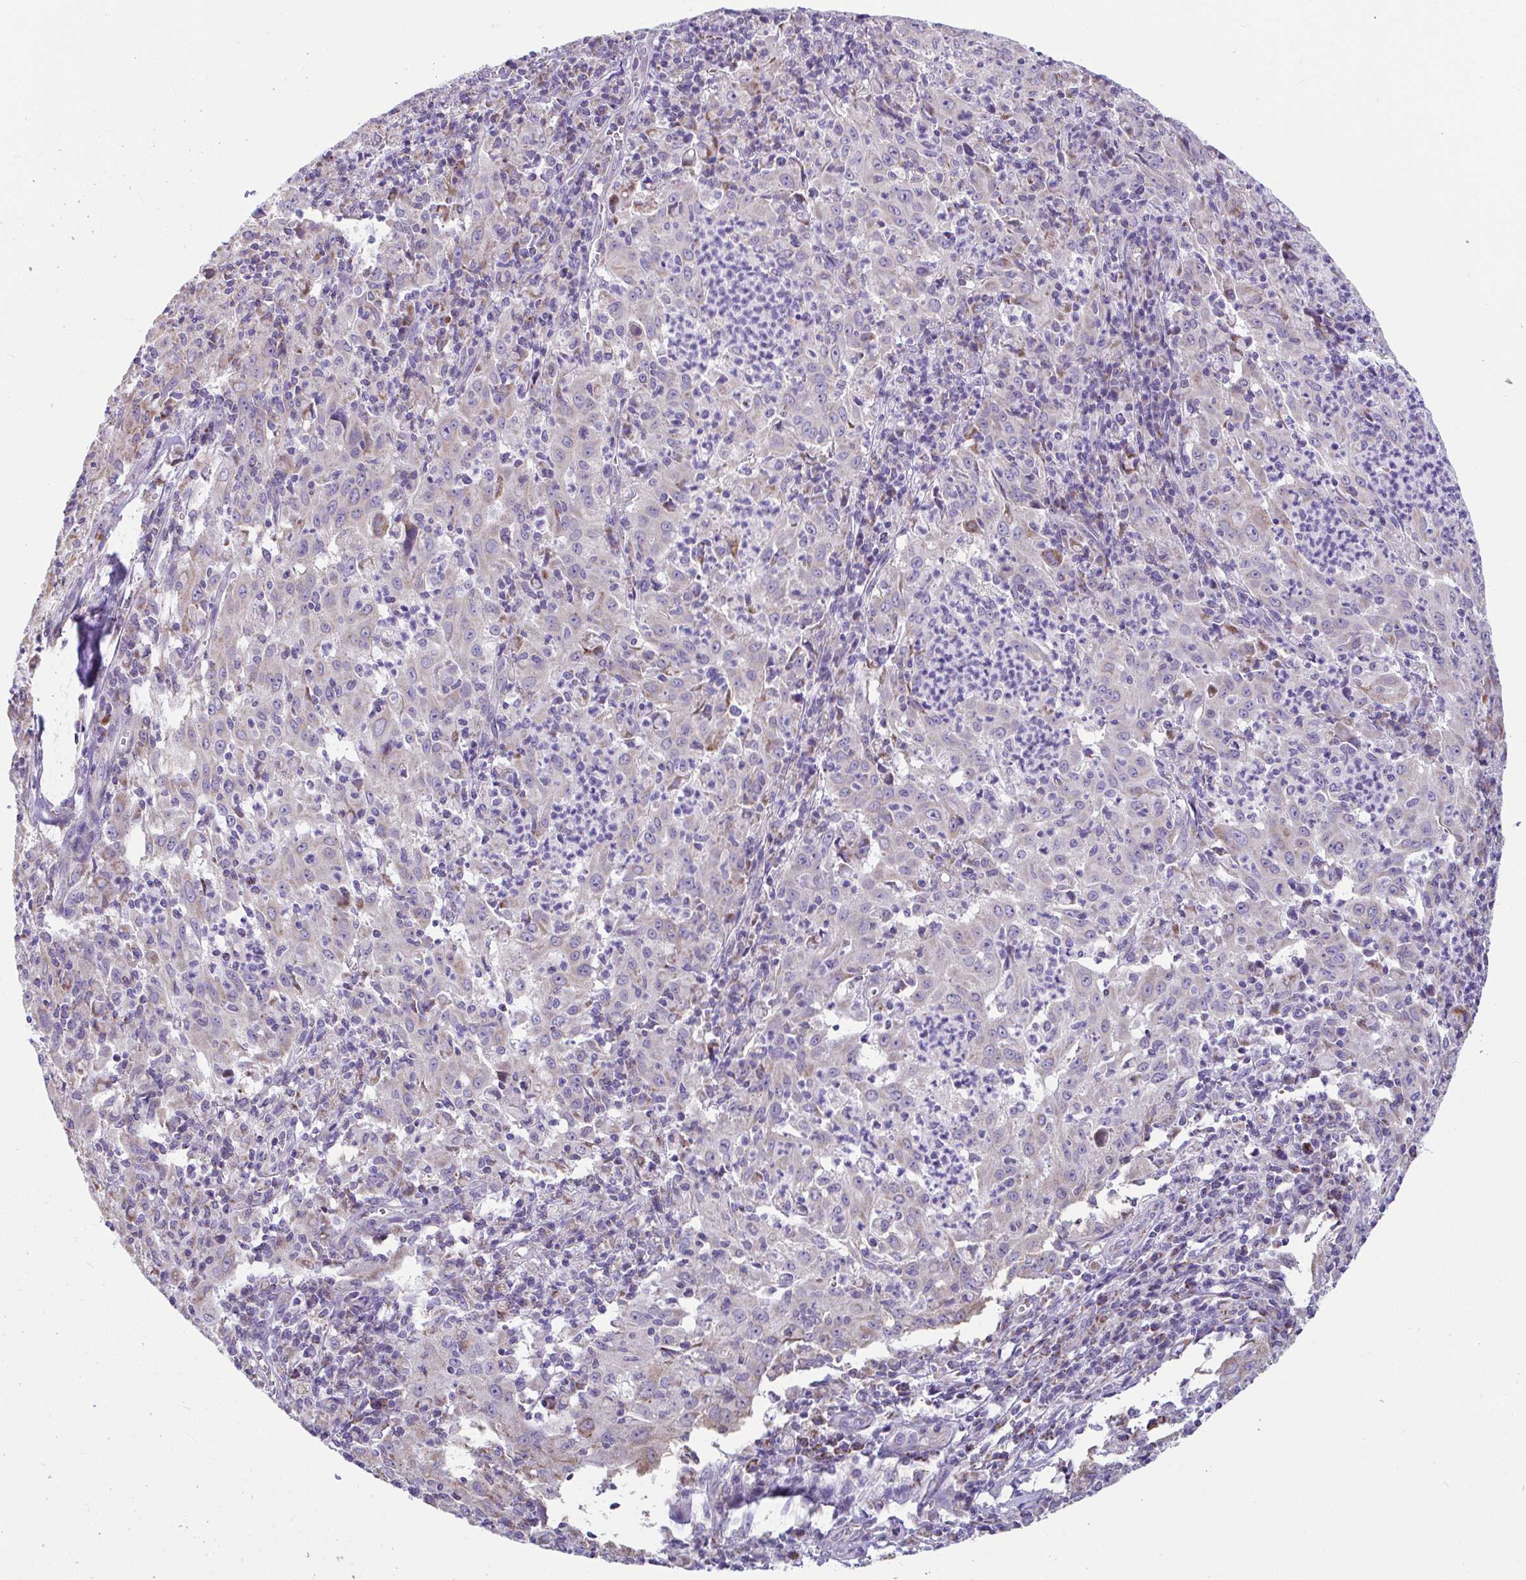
{"staining": {"intensity": "weak", "quantity": "<25%", "location": "cytoplasmic/membranous"}, "tissue": "pancreatic cancer", "cell_type": "Tumor cells", "image_type": "cancer", "snomed": [{"axis": "morphology", "description": "Adenocarcinoma, NOS"}, {"axis": "topography", "description": "Pancreas"}], "caption": "Tumor cells show no significant staining in pancreatic cancer (adenocarcinoma).", "gene": "OR13A1", "patient": {"sex": "male", "age": 63}}